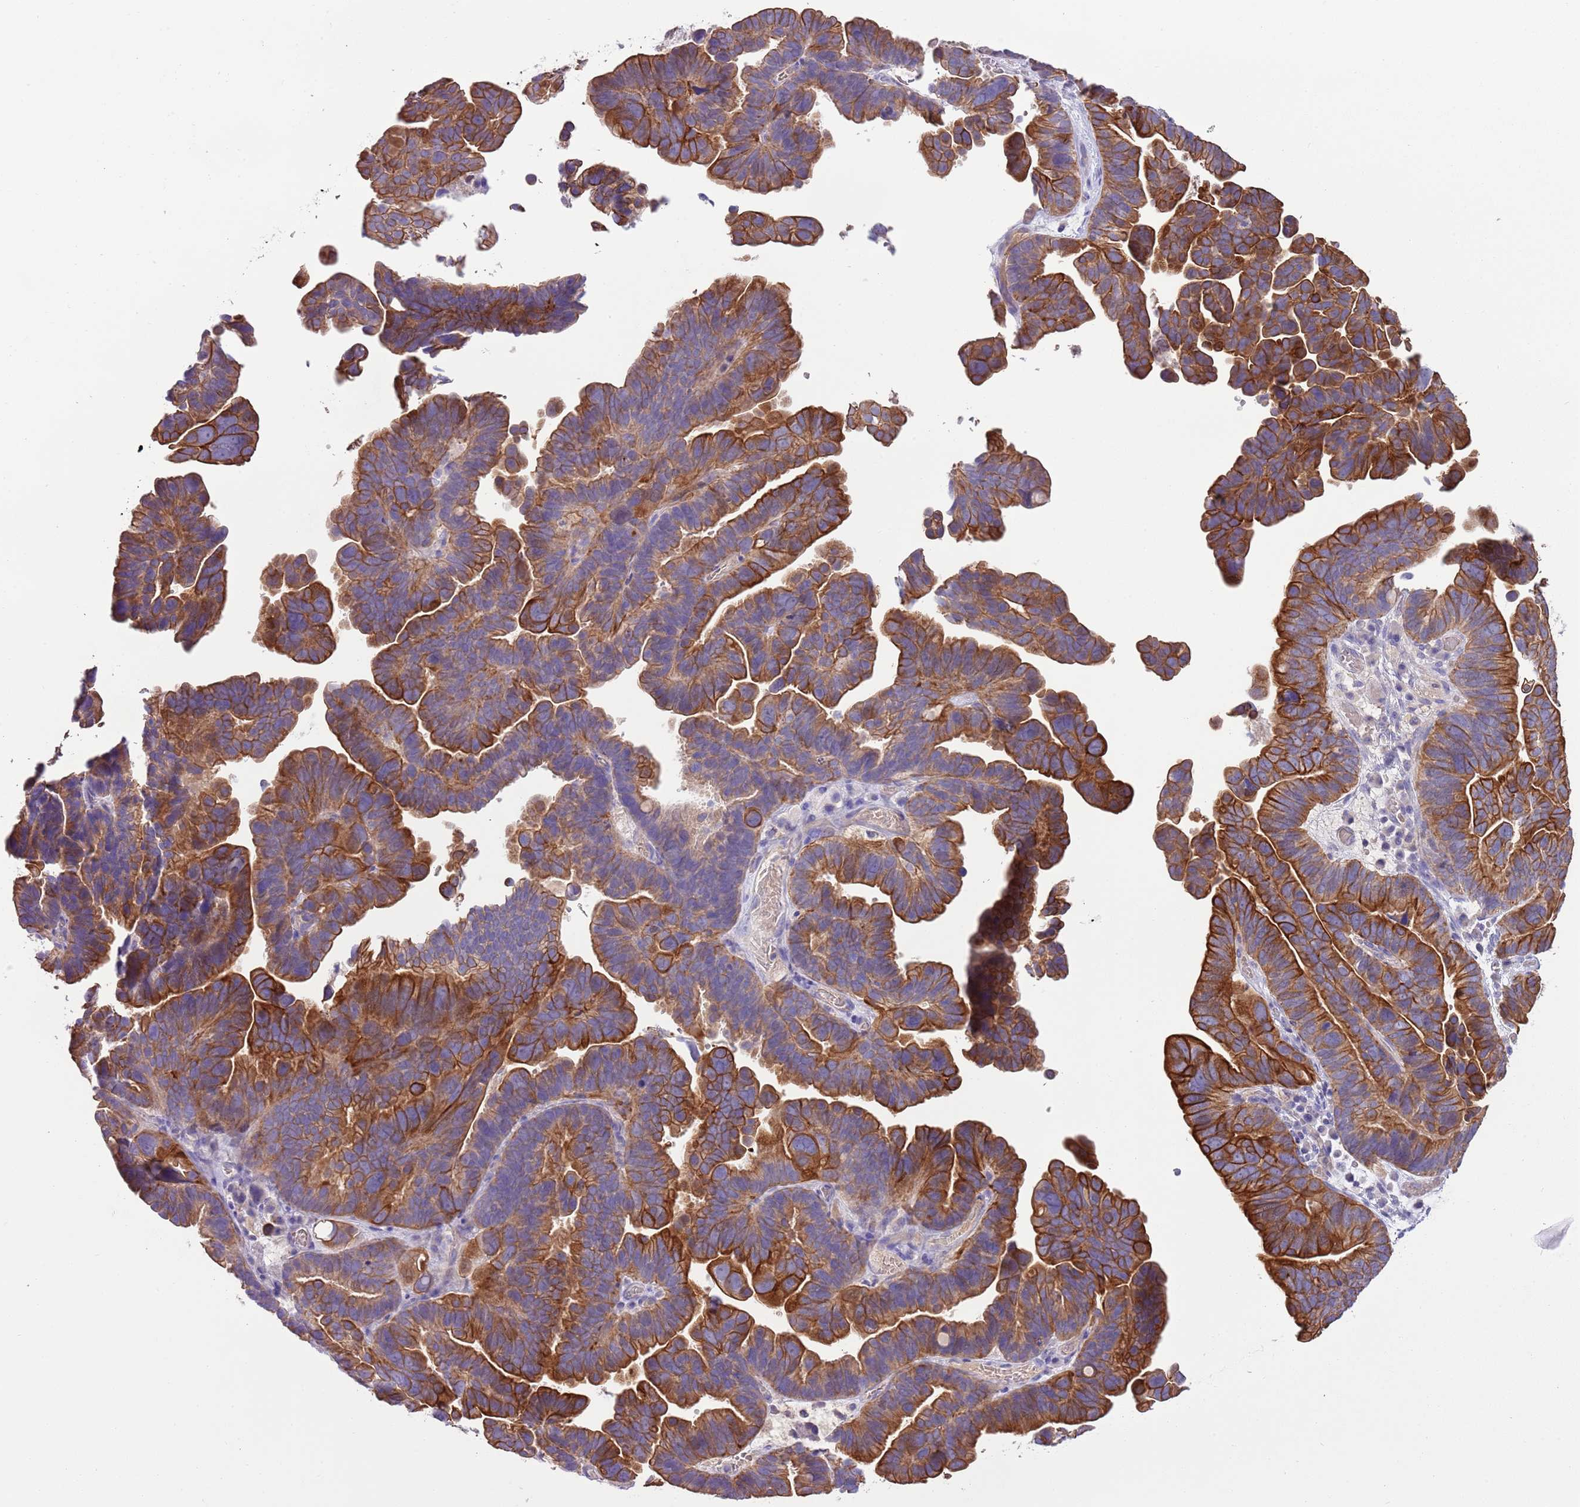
{"staining": {"intensity": "strong", "quantity": ">75%", "location": "cytoplasmic/membranous"}, "tissue": "ovarian cancer", "cell_type": "Tumor cells", "image_type": "cancer", "snomed": [{"axis": "morphology", "description": "Cystadenocarcinoma, serous, NOS"}, {"axis": "topography", "description": "Ovary"}], "caption": "Strong cytoplasmic/membranous expression is appreciated in about >75% of tumor cells in ovarian serous cystadenocarcinoma.", "gene": "HES3", "patient": {"sex": "female", "age": 56}}